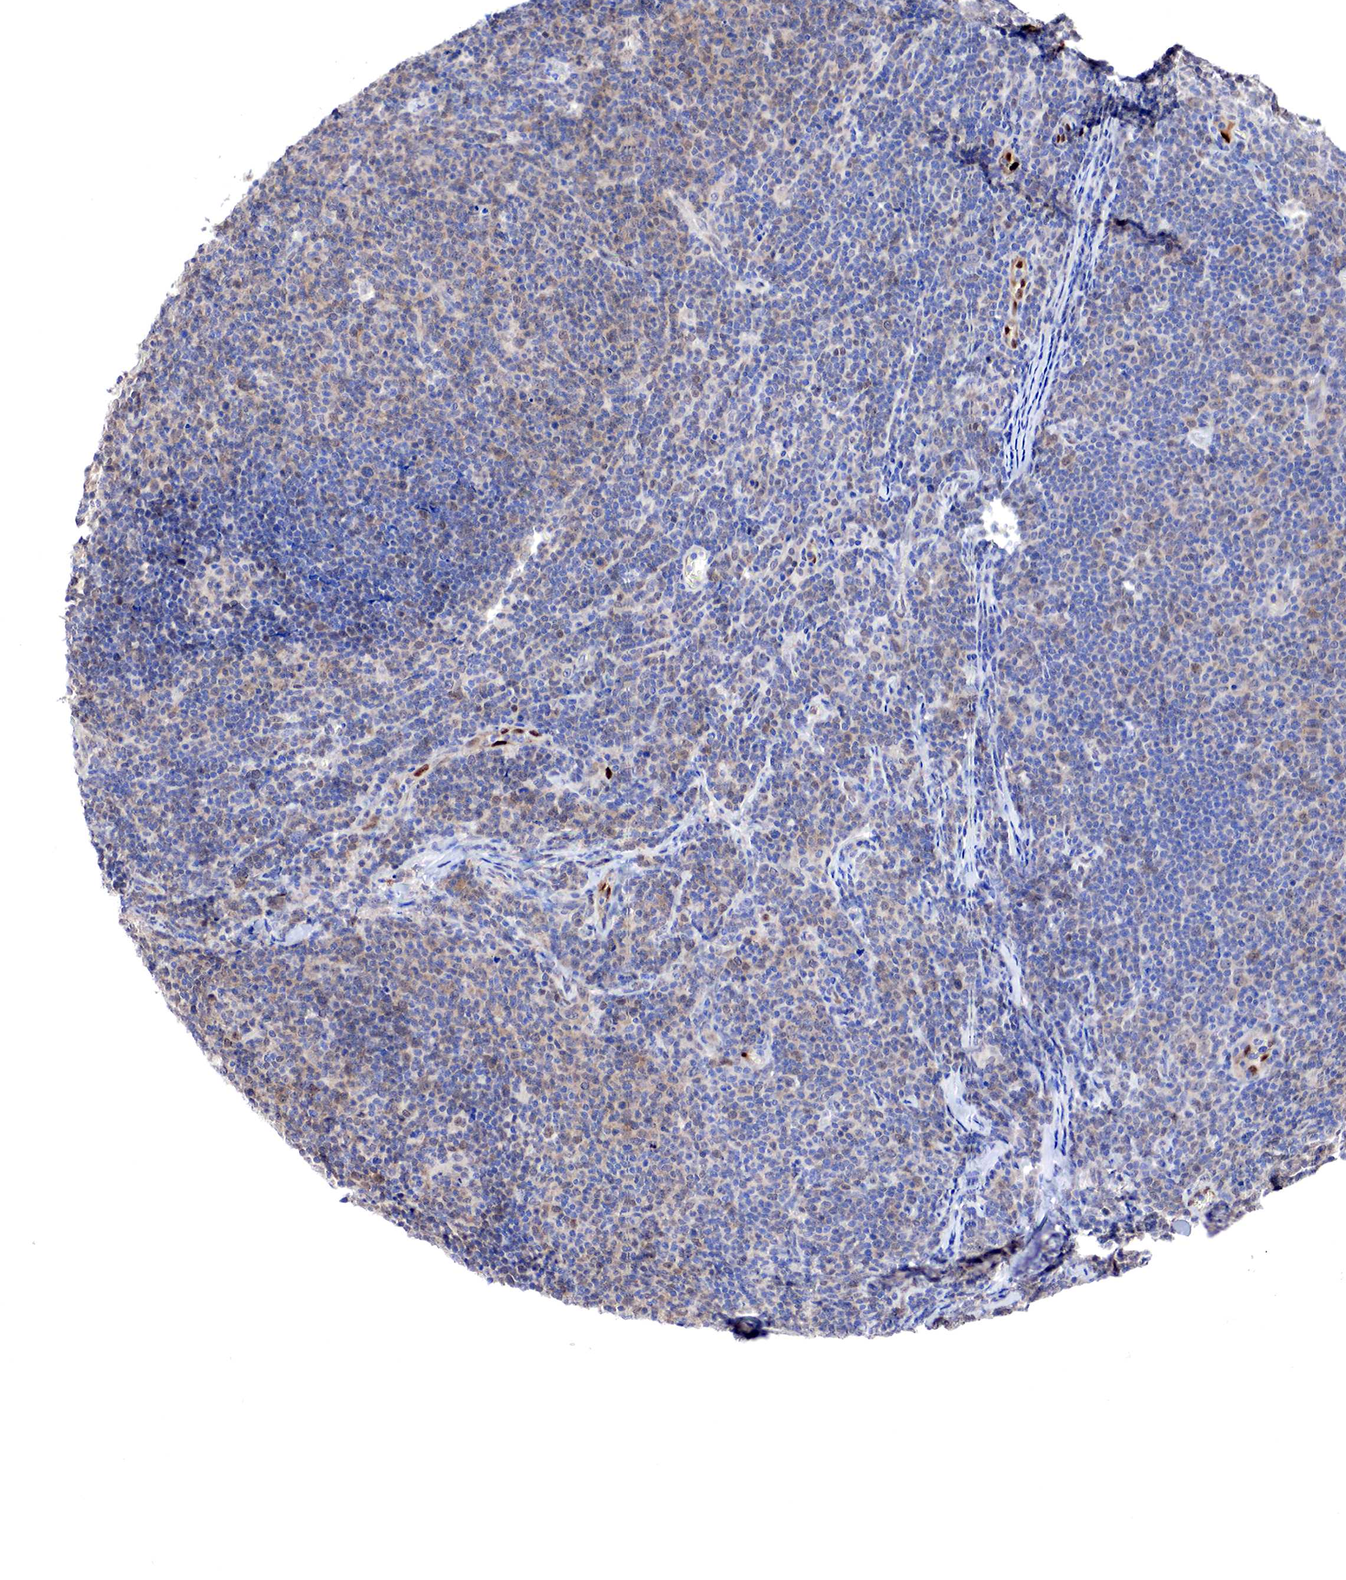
{"staining": {"intensity": "negative", "quantity": "none", "location": "none"}, "tissue": "lymphoma", "cell_type": "Tumor cells", "image_type": "cancer", "snomed": [{"axis": "morphology", "description": "Malignant lymphoma, non-Hodgkin's type, Low grade"}, {"axis": "topography", "description": "Lymph node"}], "caption": "Immunohistochemistry histopathology image of malignant lymphoma, non-Hodgkin's type (low-grade) stained for a protein (brown), which demonstrates no staining in tumor cells.", "gene": "PABIR2", "patient": {"sex": "male", "age": 74}}